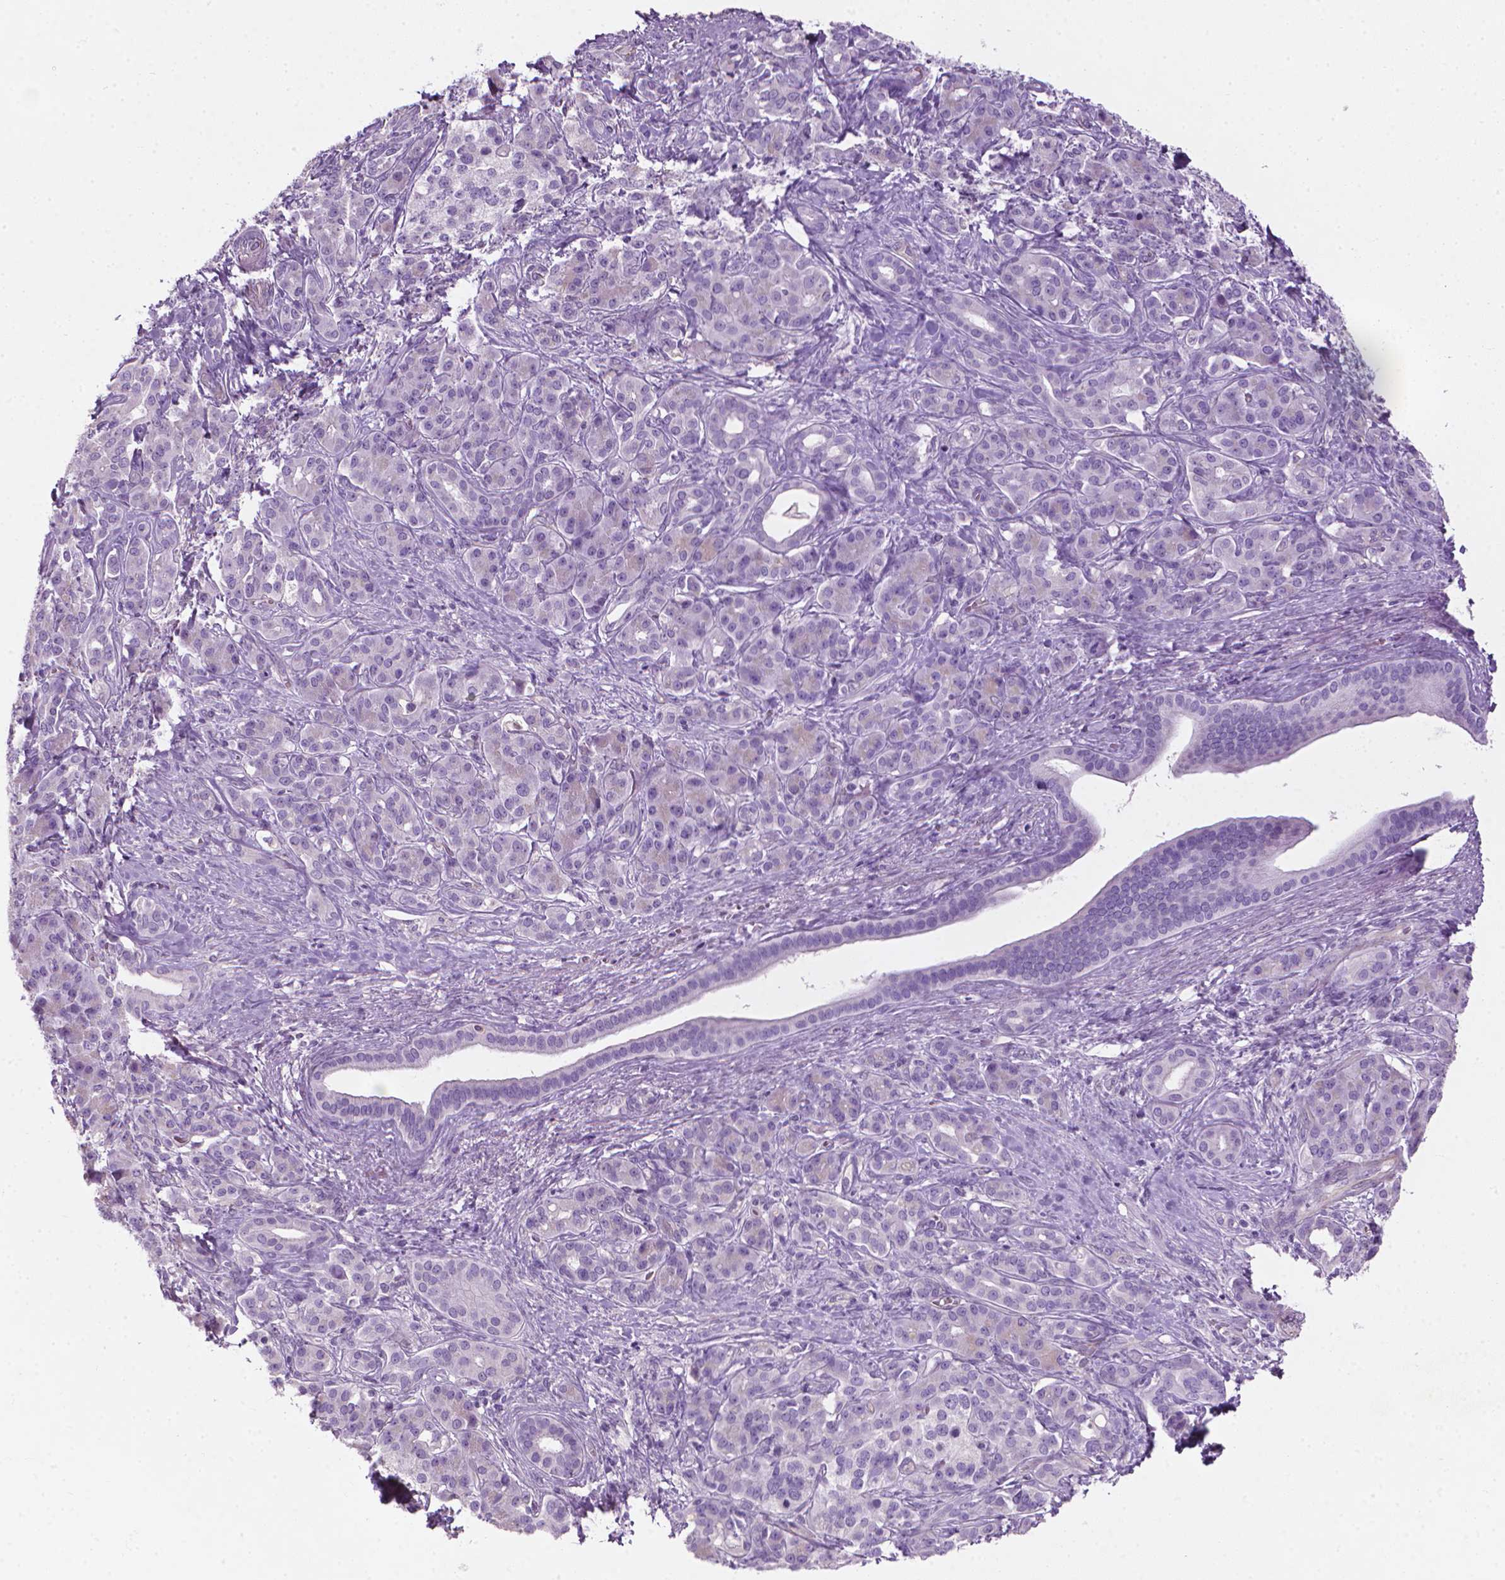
{"staining": {"intensity": "negative", "quantity": "none", "location": "none"}, "tissue": "pancreatic cancer", "cell_type": "Tumor cells", "image_type": "cancer", "snomed": [{"axis": "morphology", "description": "Normal tissue, NOS"}, {"axis": "morphology", "description": "Inflammation, NOS"}, {"axis": "morphology", "description": "Adenocarcinoma, NOS"}, {"axis": "topography", "description": "Pancreas"}], "caption": "Human pancreatic adenocarcinoma stained for a protein using immunohistochemistry (IHC) shows no expression in tumor cells.", "gene": "KRT73", "patient": {"sex": "male", "age": 57}}